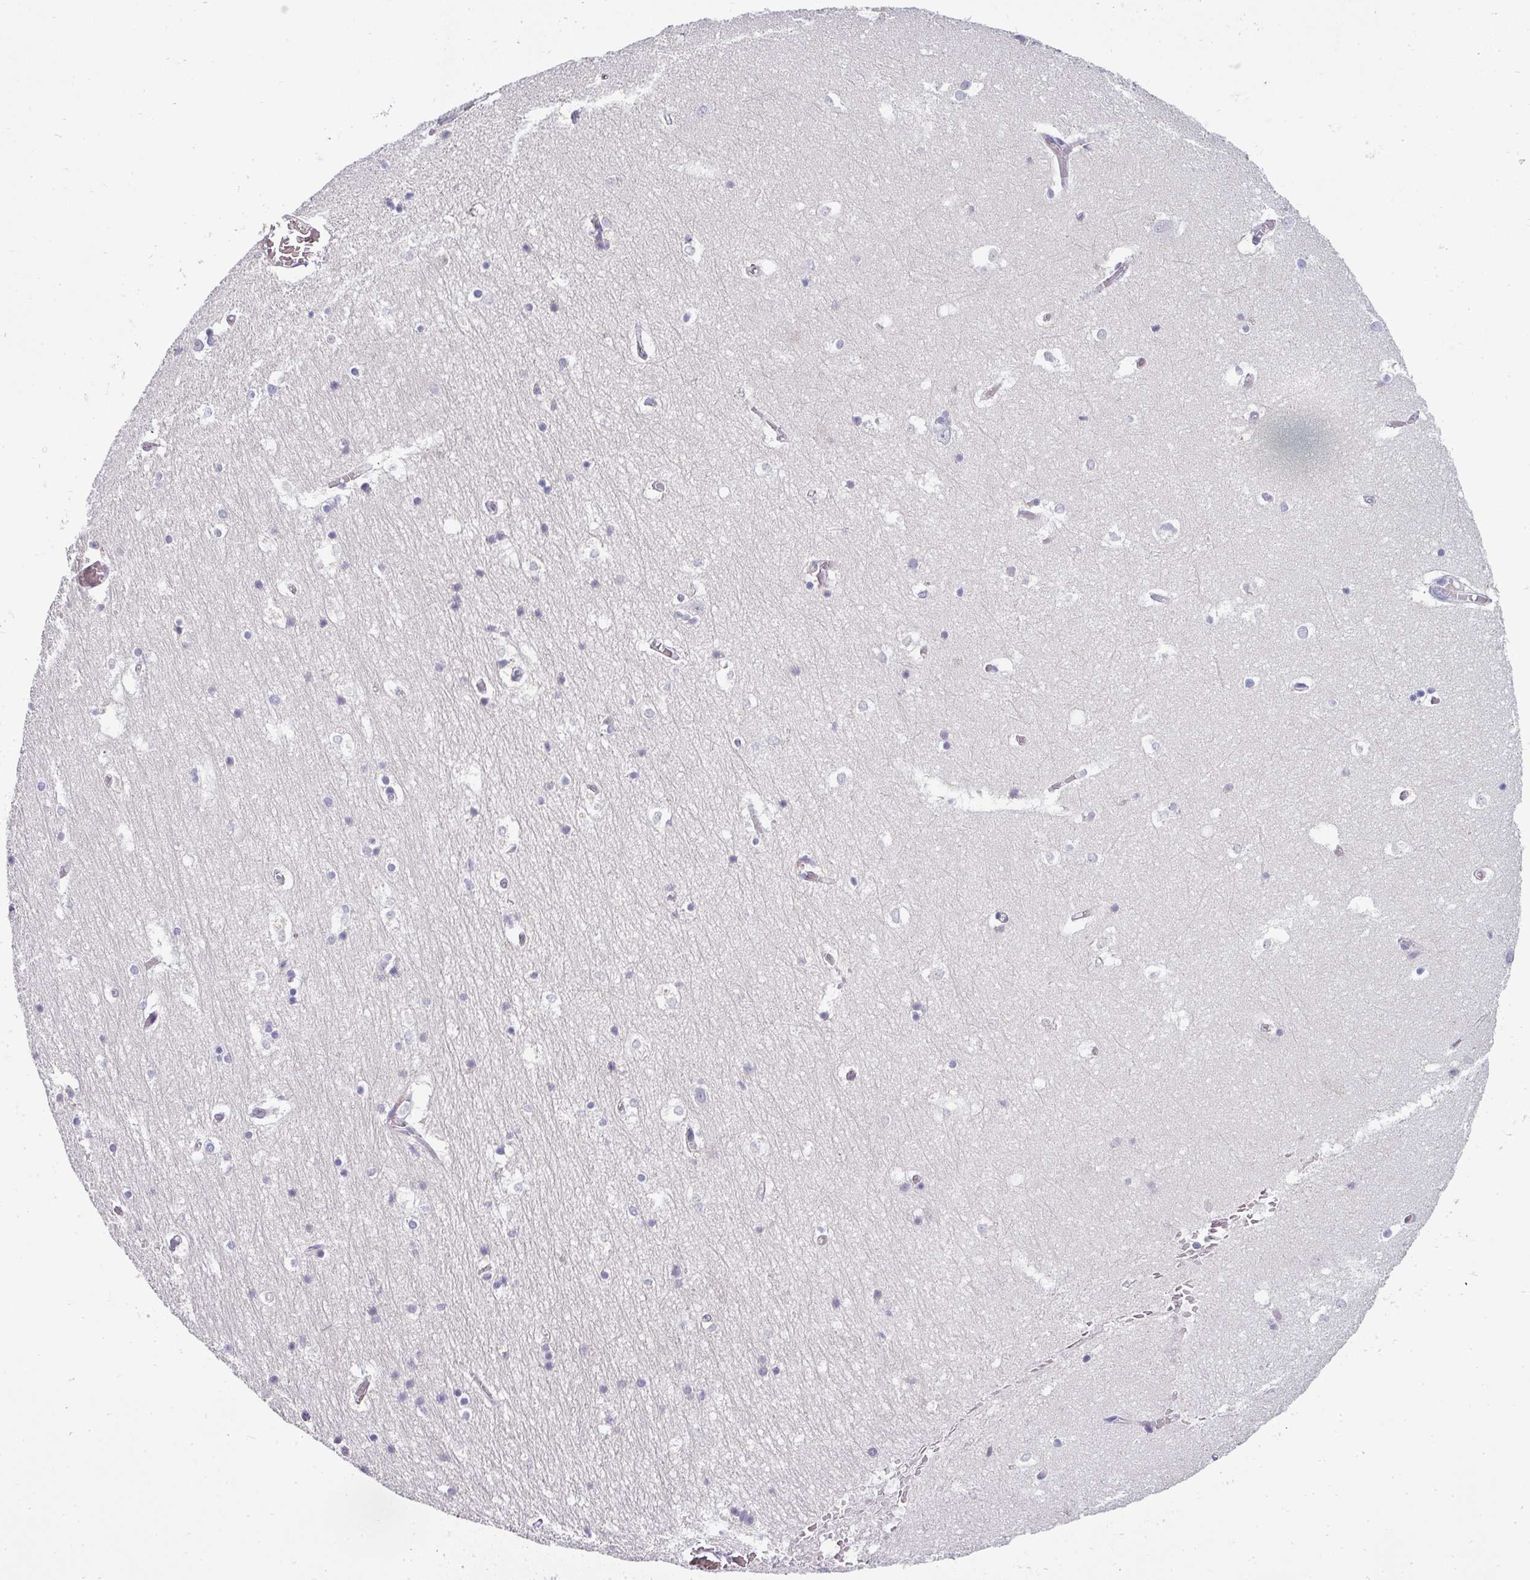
{"staining": {"intensity": "negative", "quantity": "none", "location": "none"}, "tissue": "hippocampus", "cell_type": "Glial cells", "image_type": "normal", "snomed": [{"axis": "morphology", "description": "Normal tissue, NOS"}, {"axis": "topography", "description": "Hippocampus"}], "caption": "The IHC micrograph has no significant positivity in glial cells of hippocampus. Brightfield microscopy of immunohistochemistry (IHC) stained with DAB (3,3'-diaminobenzidine) (brown) and hematoxylin (blue), captured at high magnification.", "gene": "ASXL3", "patient": {"sex": "female", "age": 52}}